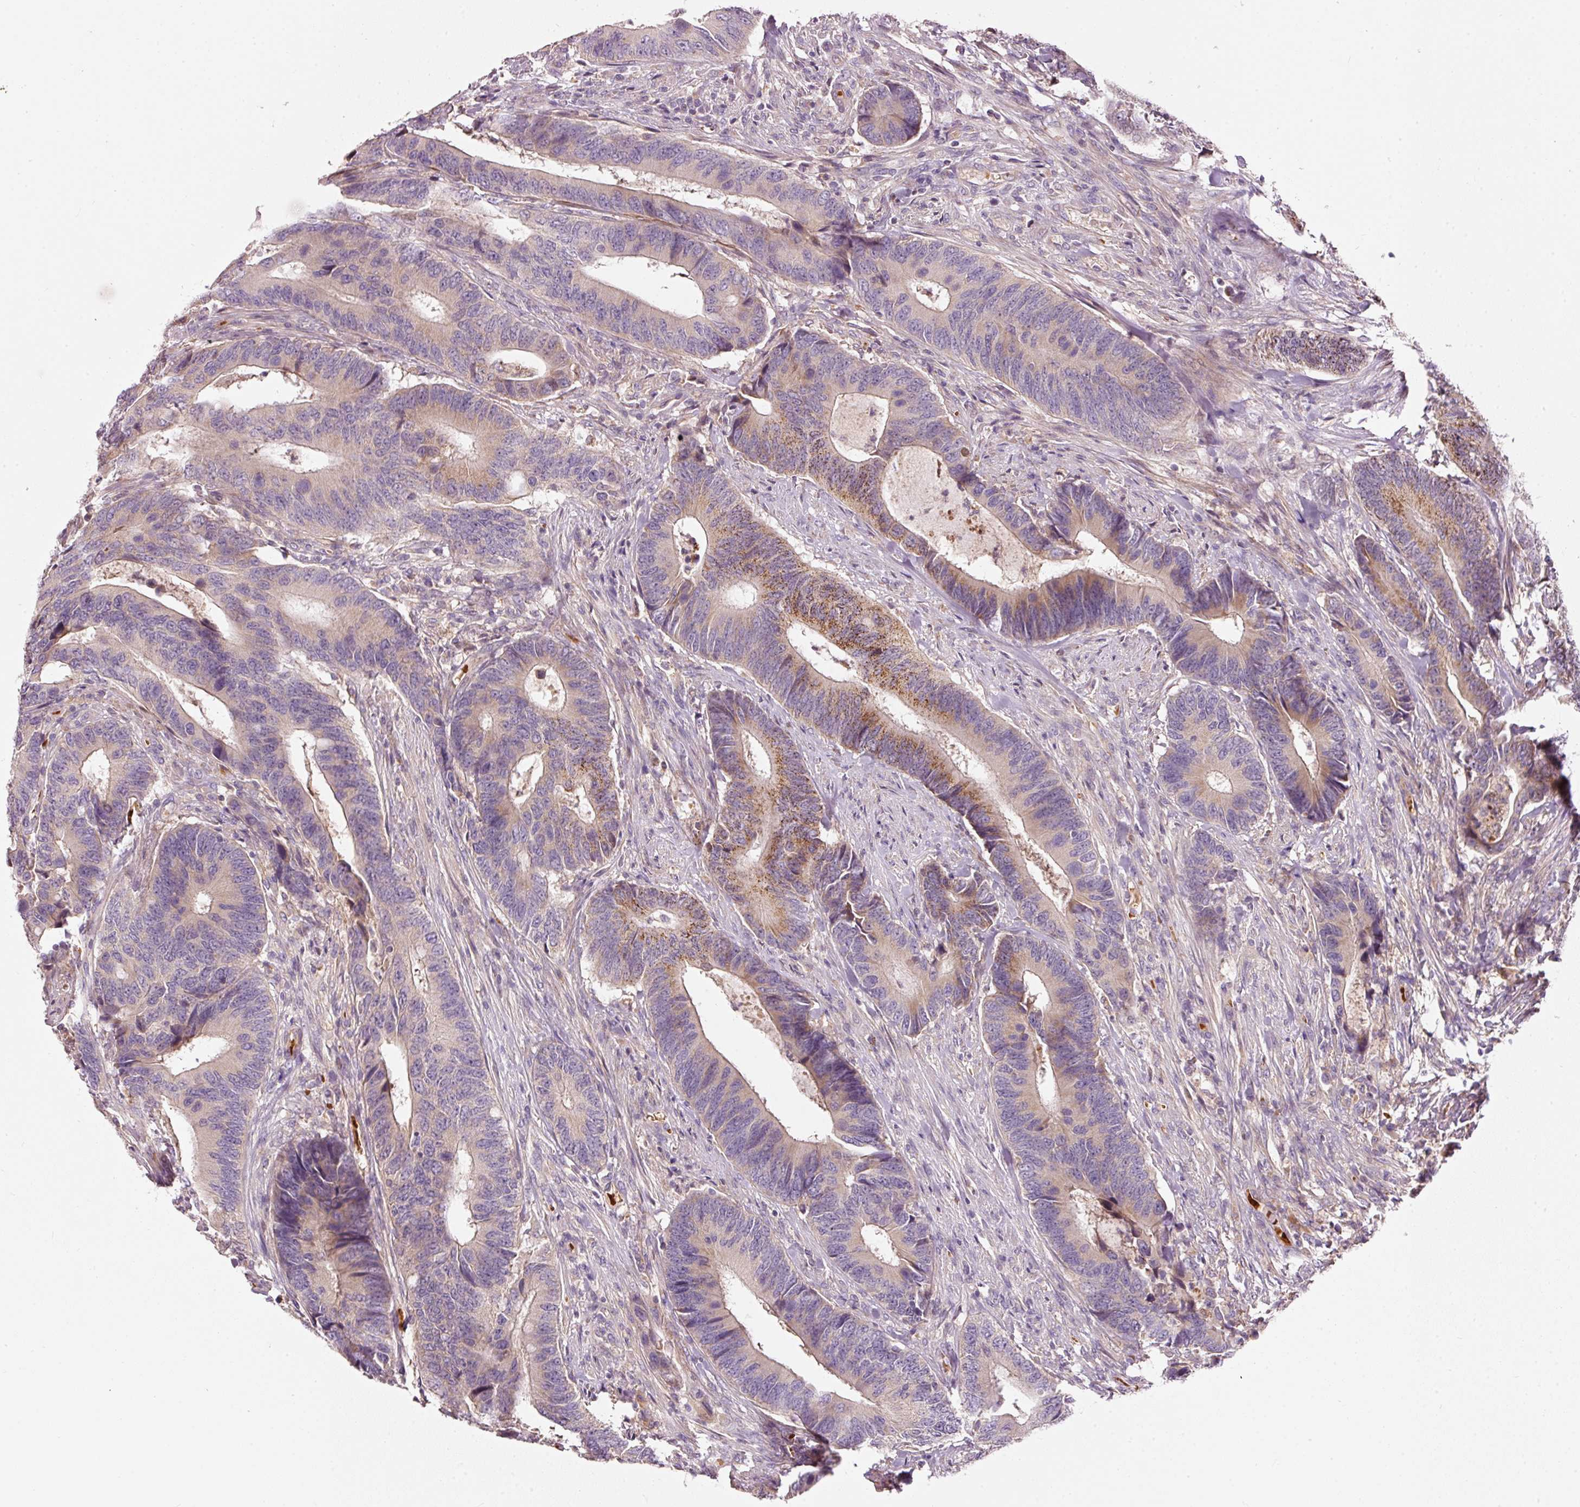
{"staining": {"intensity": "moderate", "quantity": "<25%", "location": "cytoplasmic/membranous"}, "tissue": "colorectal cancer", "cell_type": "Tumor cells", "image_type": "cancer", "snomed": [{"axis": "morphology", "description": "Adenocarcinoma, NOS"}, {"axis": "topography", "description": "Colon"}], "caption": "Moderate cytoplasmic/membranous positivity is seen in about <25% of tumor cells in colorectal cancer. (Brightfield microscopy of DAB IHC at high magnification).", "gene": "KLHL21", "patient": {"sex": "male", "age": 87}}